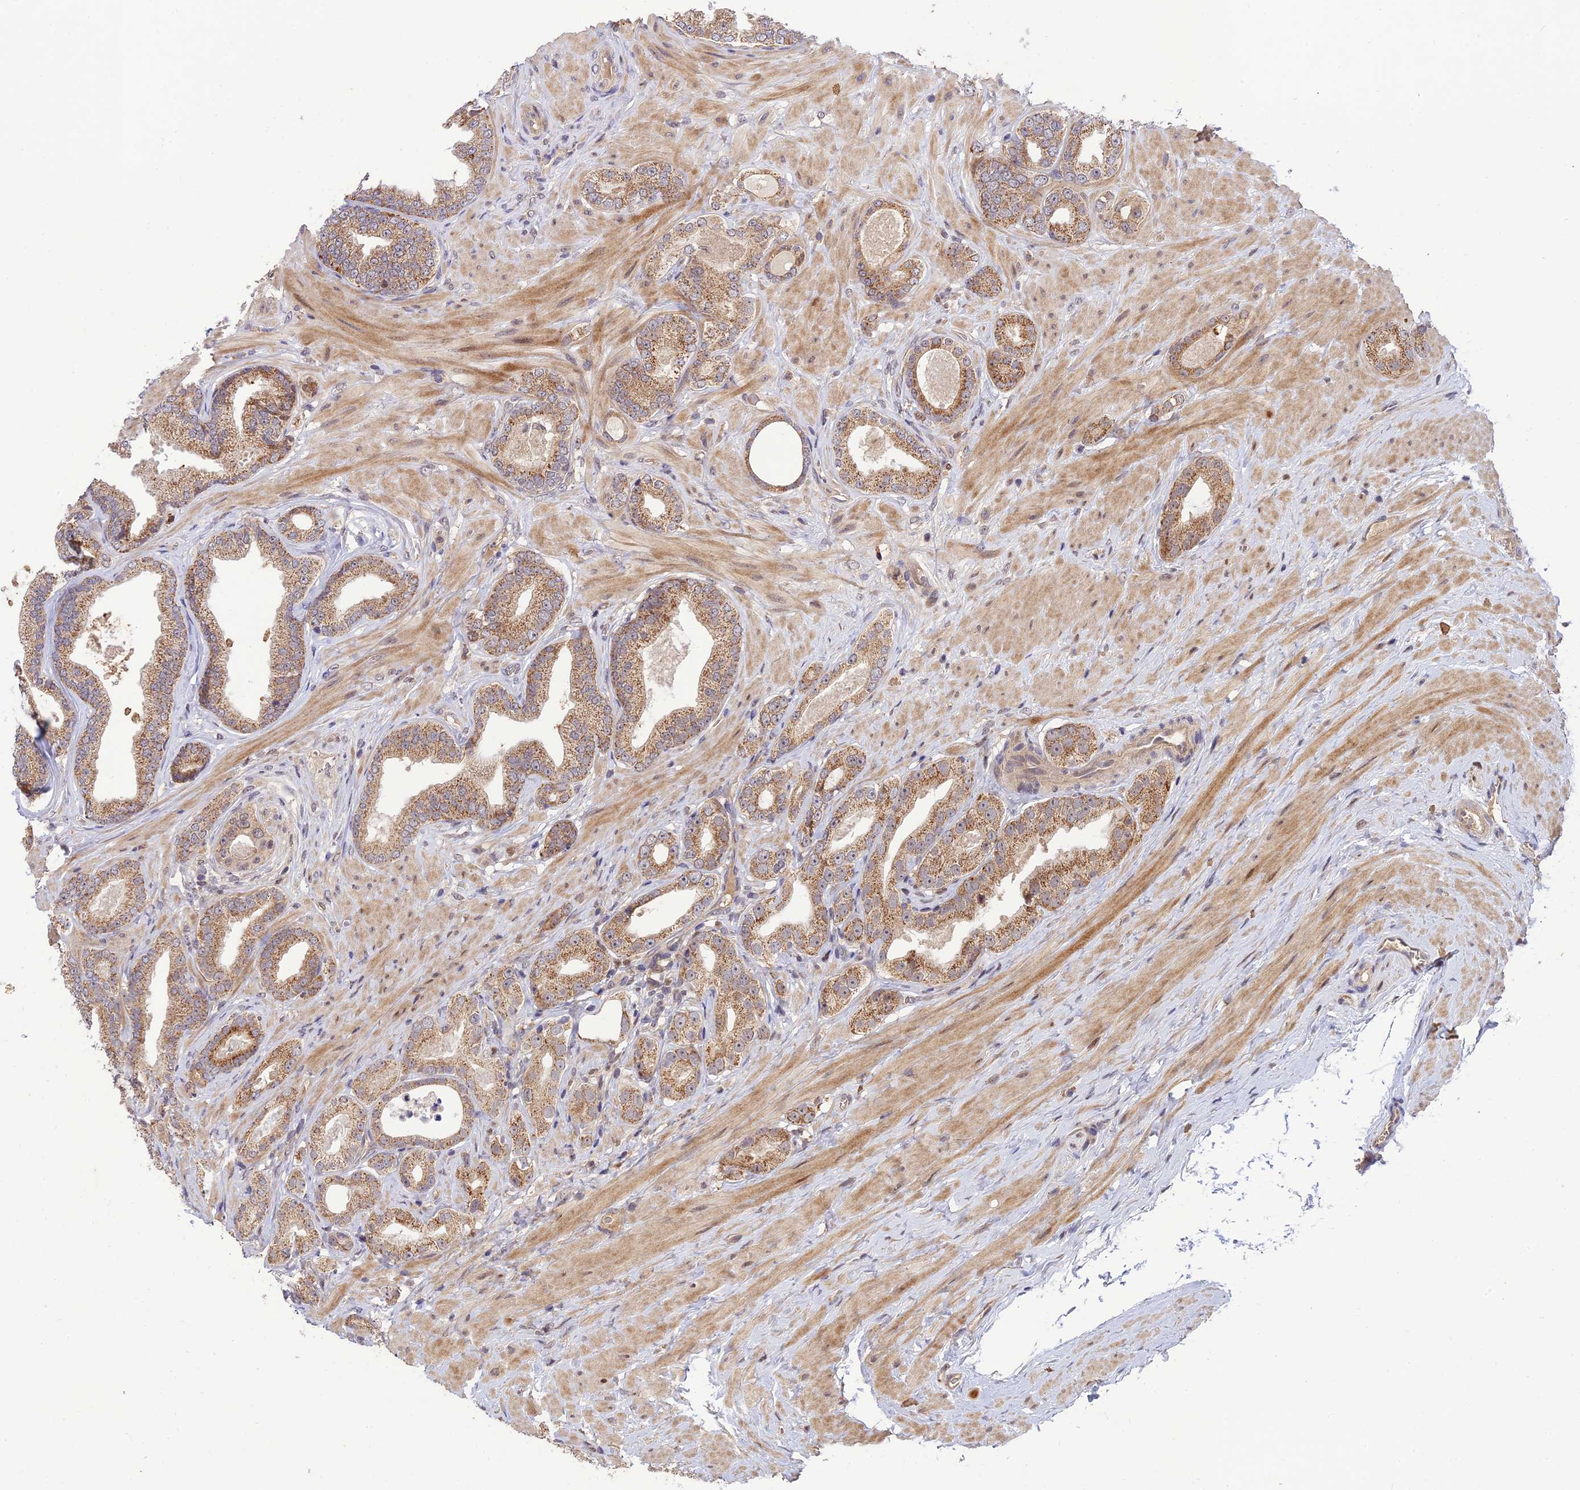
{"staining": {"intensity": "moderate", "quantity": ">75%", "location": "cytoplasmic/membranous"}, "tissue": "prostate cancer", "cell_type": "Tumor cells", "image_type": "cancer", "snomed": [{"axis": "morphology", "description": "Adenocarcinoma, Low grade"}, {"axis": "topography", "description": "Prostate"}], "caption": "Moderate cytoplasmic/membranous staining for a protein is present in approximately >75% of tumor cells of prostate low-grade adenocarcinoma using immunohistochemistry.", "gene": "REV1", "patient": {"sex": "male", "age": 63}}